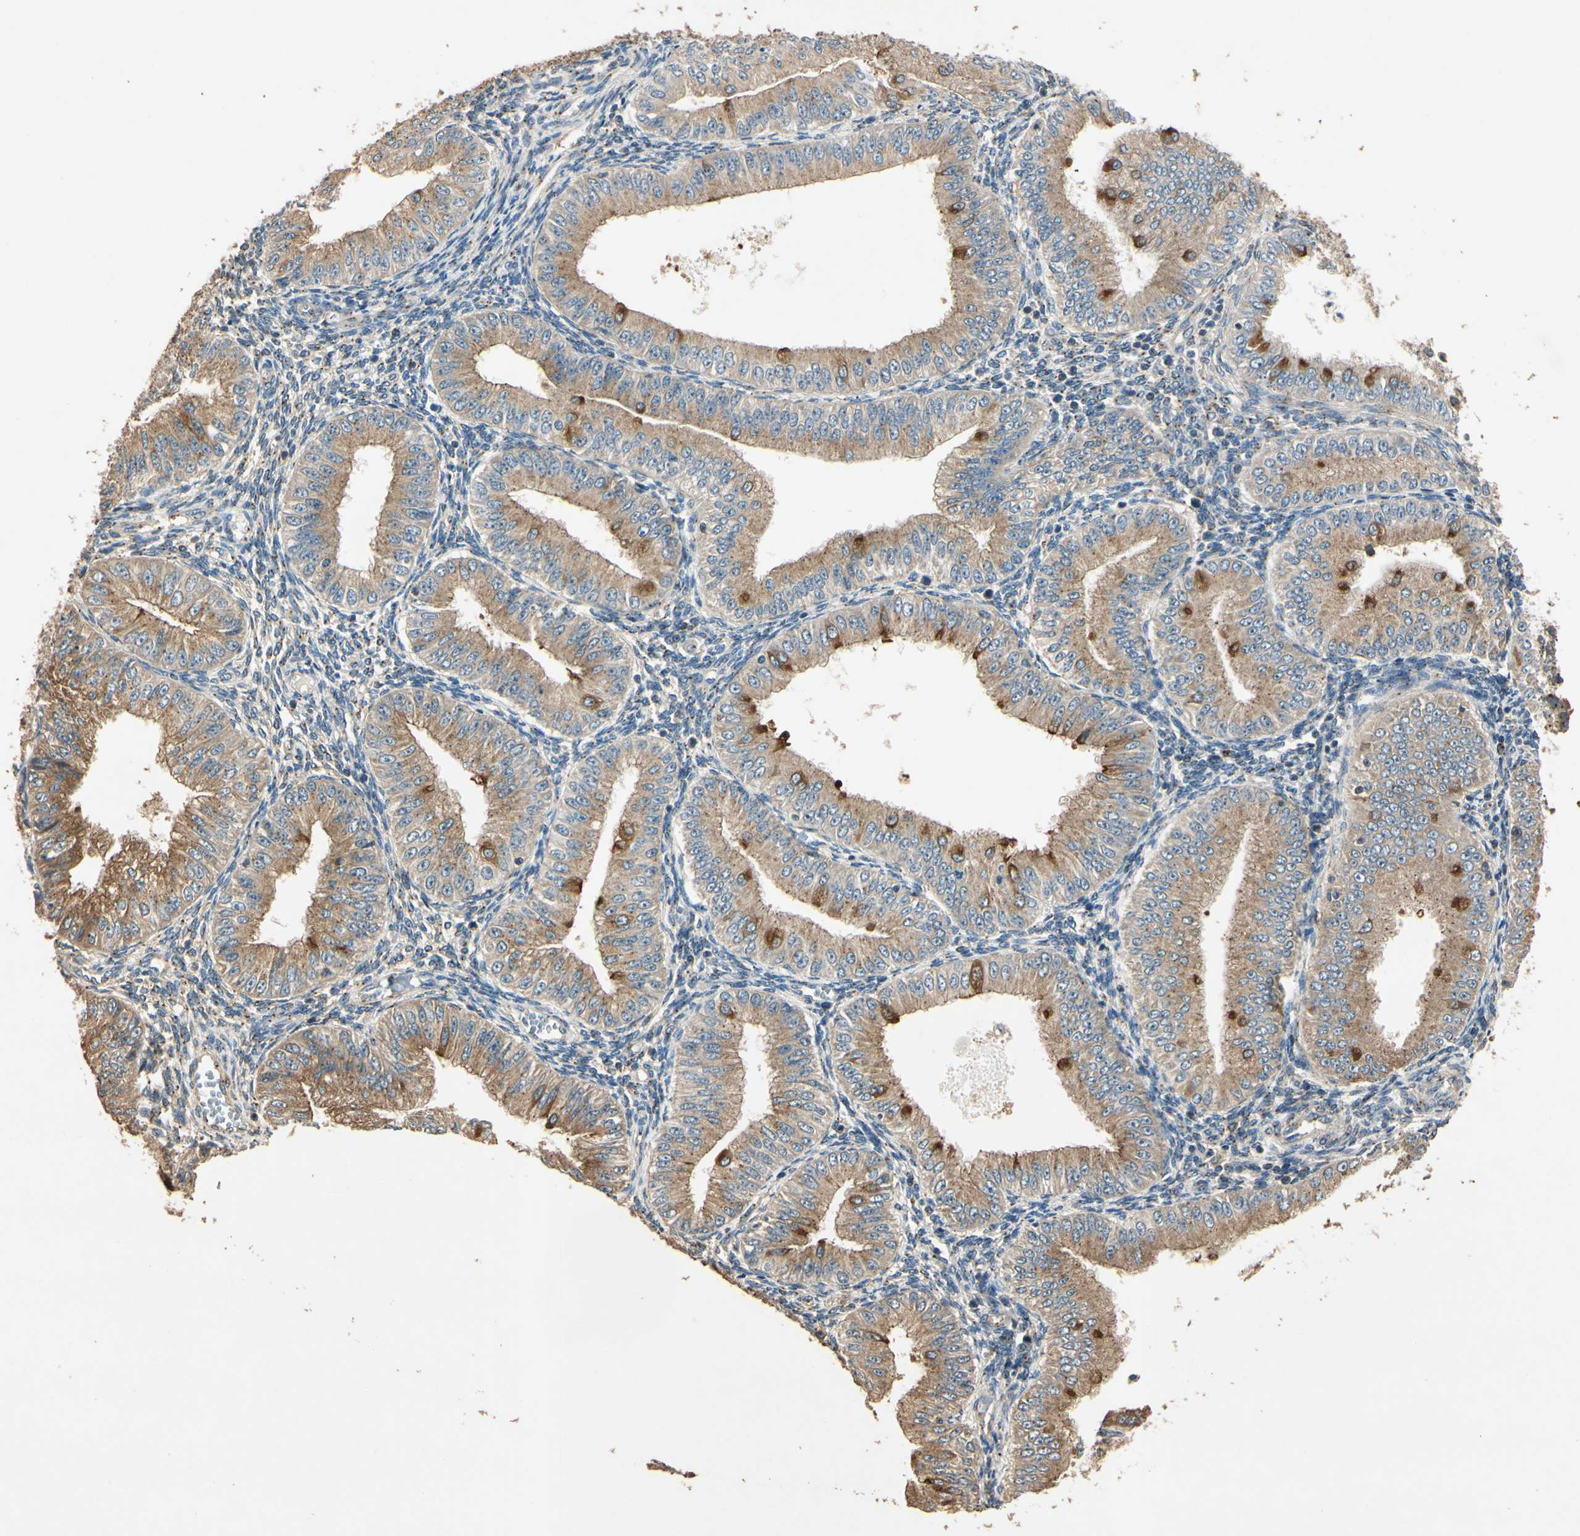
{"staining": {"intensity": "moderate", "quantity": ">75%", "location": "cytoplasmic/membranous"}, "tissue": "endometrial cancer", "cell_type": "Tumor cells", "image_type": "cancer", "snomed": [{"axis": "morphology", "description": "Normal tissue, NOS"}, {"axis": "morphology", "description": "Adenocarcinoma, NOS"}, {"axis": "topography", "description": "Endometrium"}], "caption": "This histopathology image demonstrates endometrial adenocarcinoma stained with immunohistochemistry (IHC) to label a protein in brown. The cytoplasmic/membranous of tumor cells show moderate positivity for the protein. Nuclei are counter-stained blue.", "gene": "AKAP9", "patient": {"sex": "female", "age": 53}}